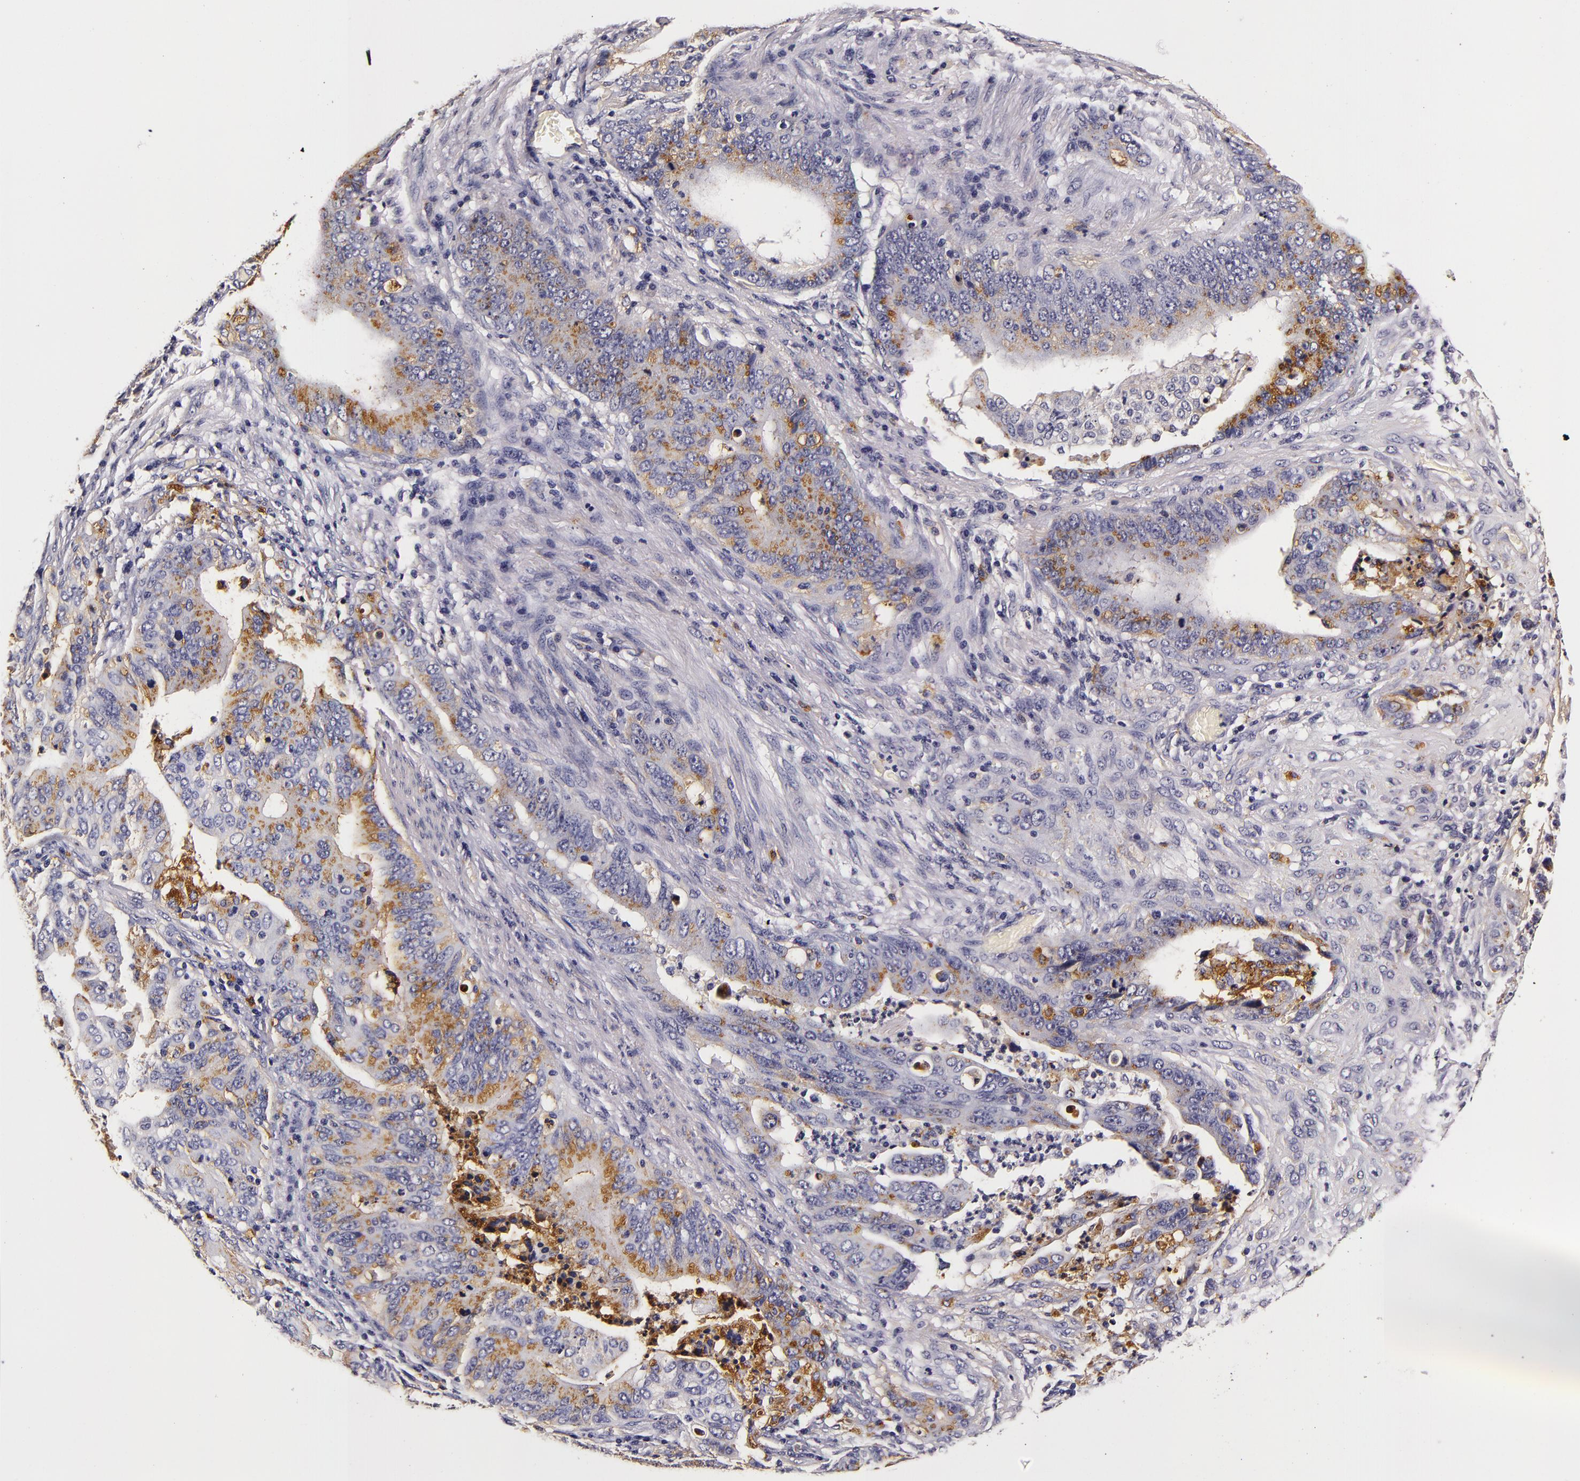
{"staining": {"intensity": "negative", "quantity": "none", "location": "none"}, "tissue": "stomach cancer", "cell_type": "Tumor cells", "image_type": "cancer", "snomed": [{"axis": "morphology", "description": "Adenocarcinoma, NOS"}, {"axis": "topography", "description": "Stomach, upper"}], "caption": "Tumor cells show no significant protein expression in stomach cancer (adenocarcinoma).", "gene": "LGALS3BP", "patient": {"sex": "female", "age": 50}}